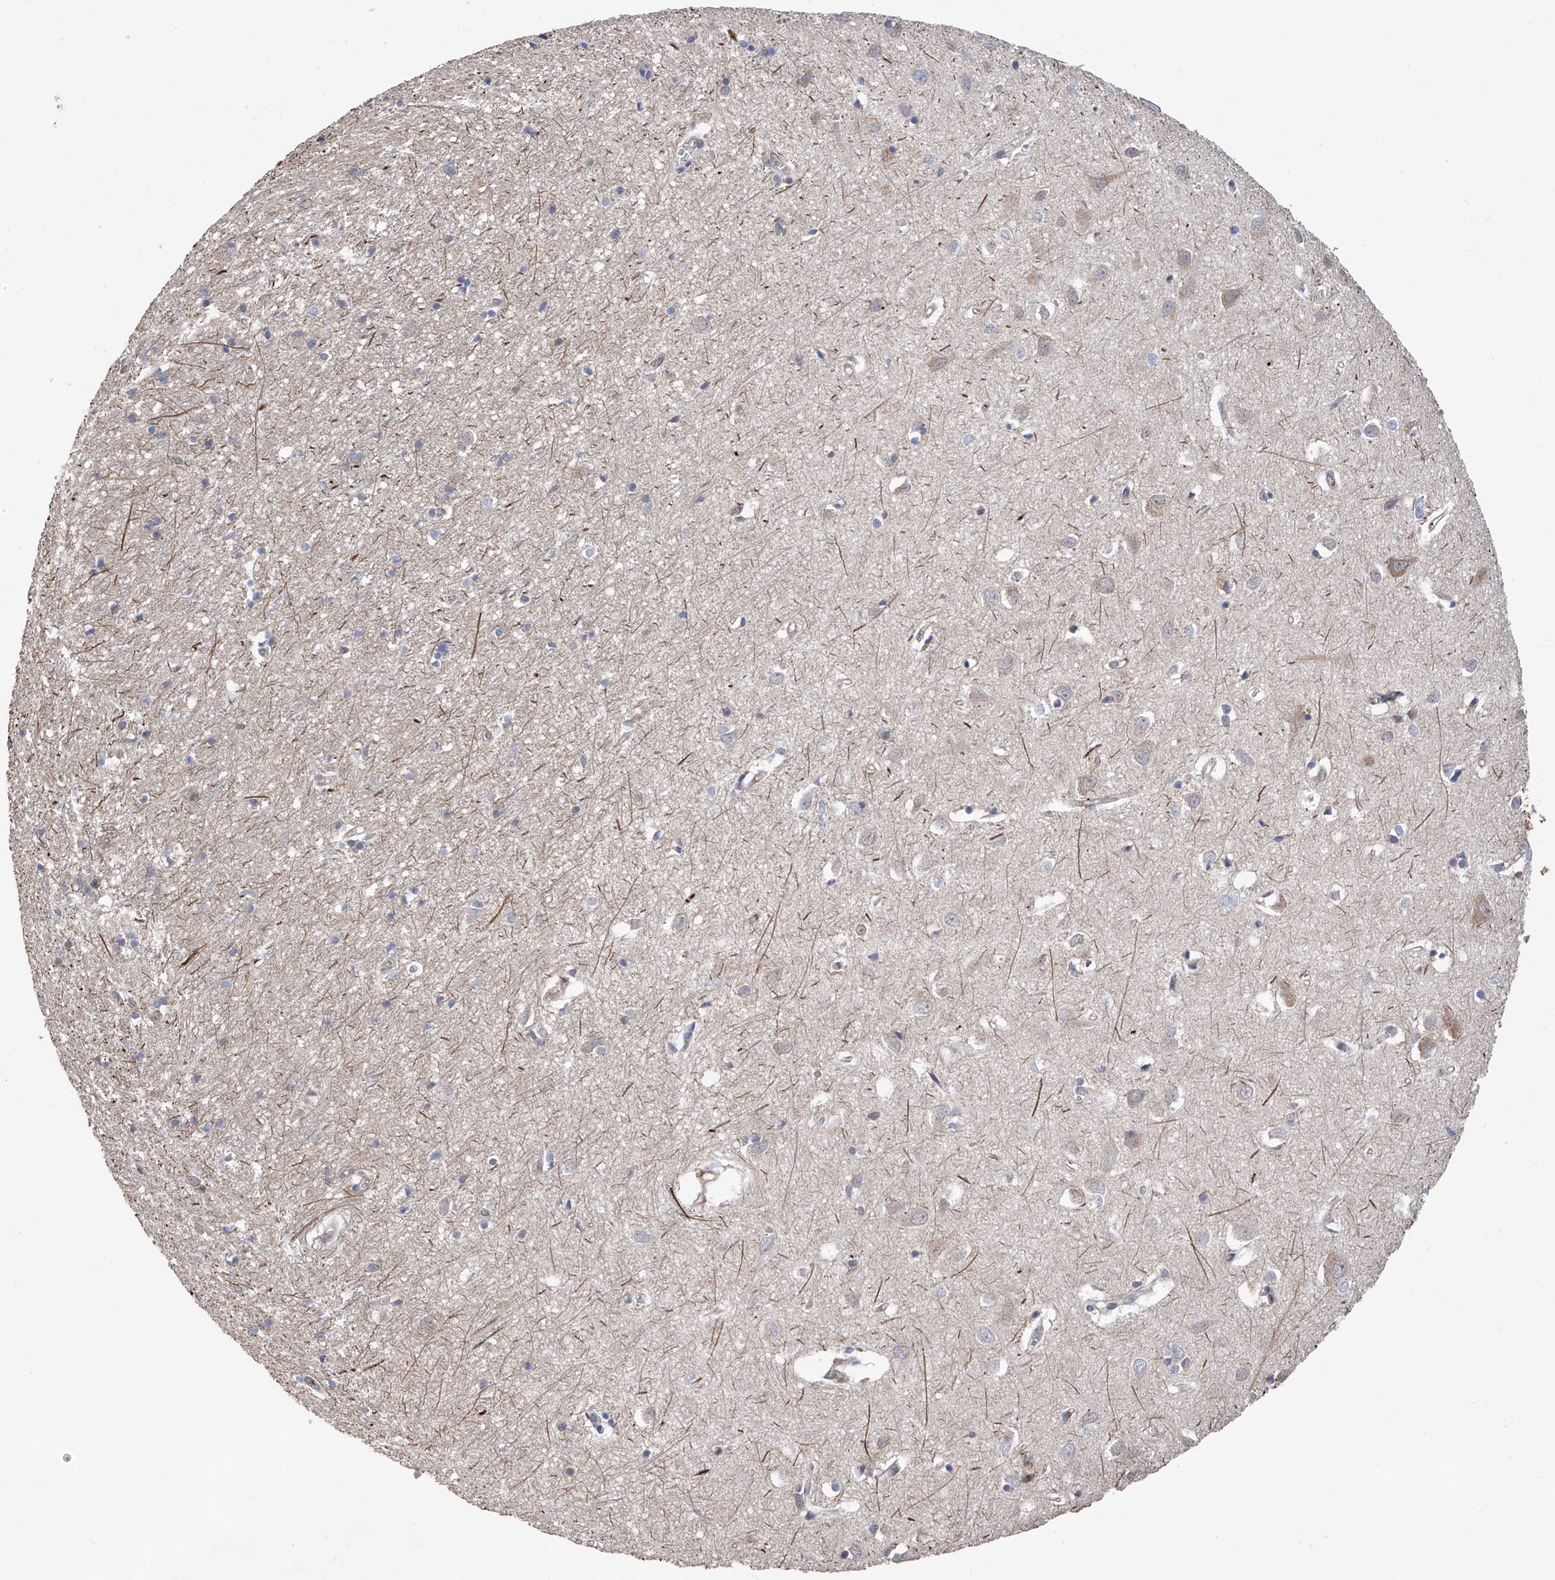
{"staining": {"intensity": "moderate", "quantity": "25%-75%", "location": "cytoplasmic/membranous"}, "tissue": "cerebral cortex", "cell_type": "Endothelial cells", "image_type": "normal", "snomed": [{"axis": "morphology", "description": "Normal tissue, NOS"}, {"axis": "topography", "description": "Cerebral cortex"}], "caption": "A photomicrograph of human cerebral cortex stained for a protein exhibits moderate cytoplasmic/membranous brown staining in endothelial cells.", "gene": "NUDT17", "patient": {"sex": "female", "age": 64}}